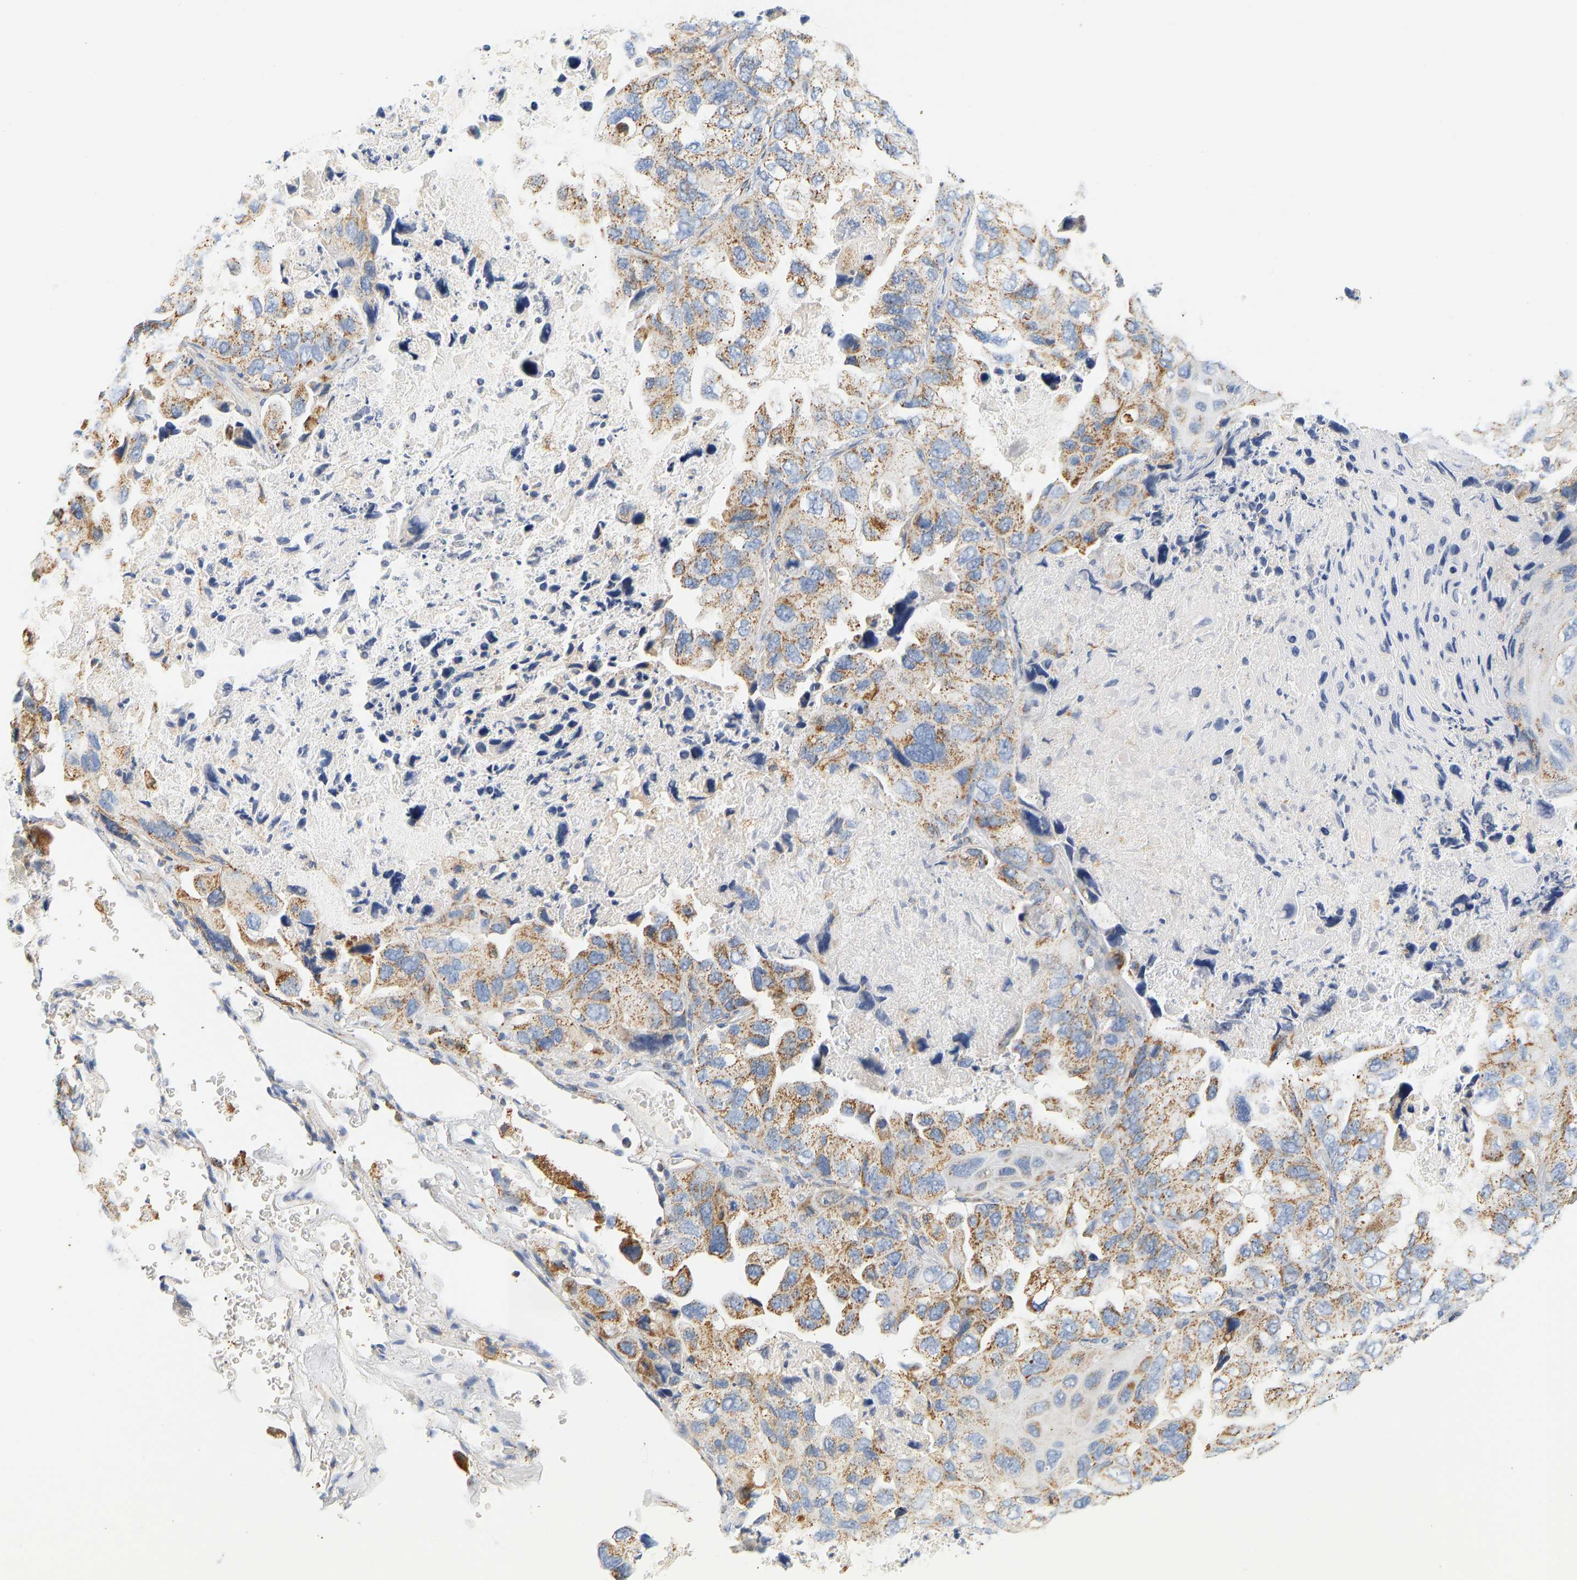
{"staining": {"intensity": "moderate", "quantity": "25%-75%", "location": "cytoplasmic/membranous"}, "tissue": "lung cancer", "cell_type": "Tumor cells", "image_type": "cancer", "snomed": [{"axis": "morphology", "description": "Squamous cell carcinoma, NOS"}, {"axis": "topography", "description": "Lung"}], "caption": "The histopathology image demonstrates immunohistochemical staining of lung cancer. There is moderate cytoplasmic/membranous positivity is present in about 25%-75% of tumor cells.", "gene": "GRPEL2", "patient": {"sex": "female", "age": 73}}